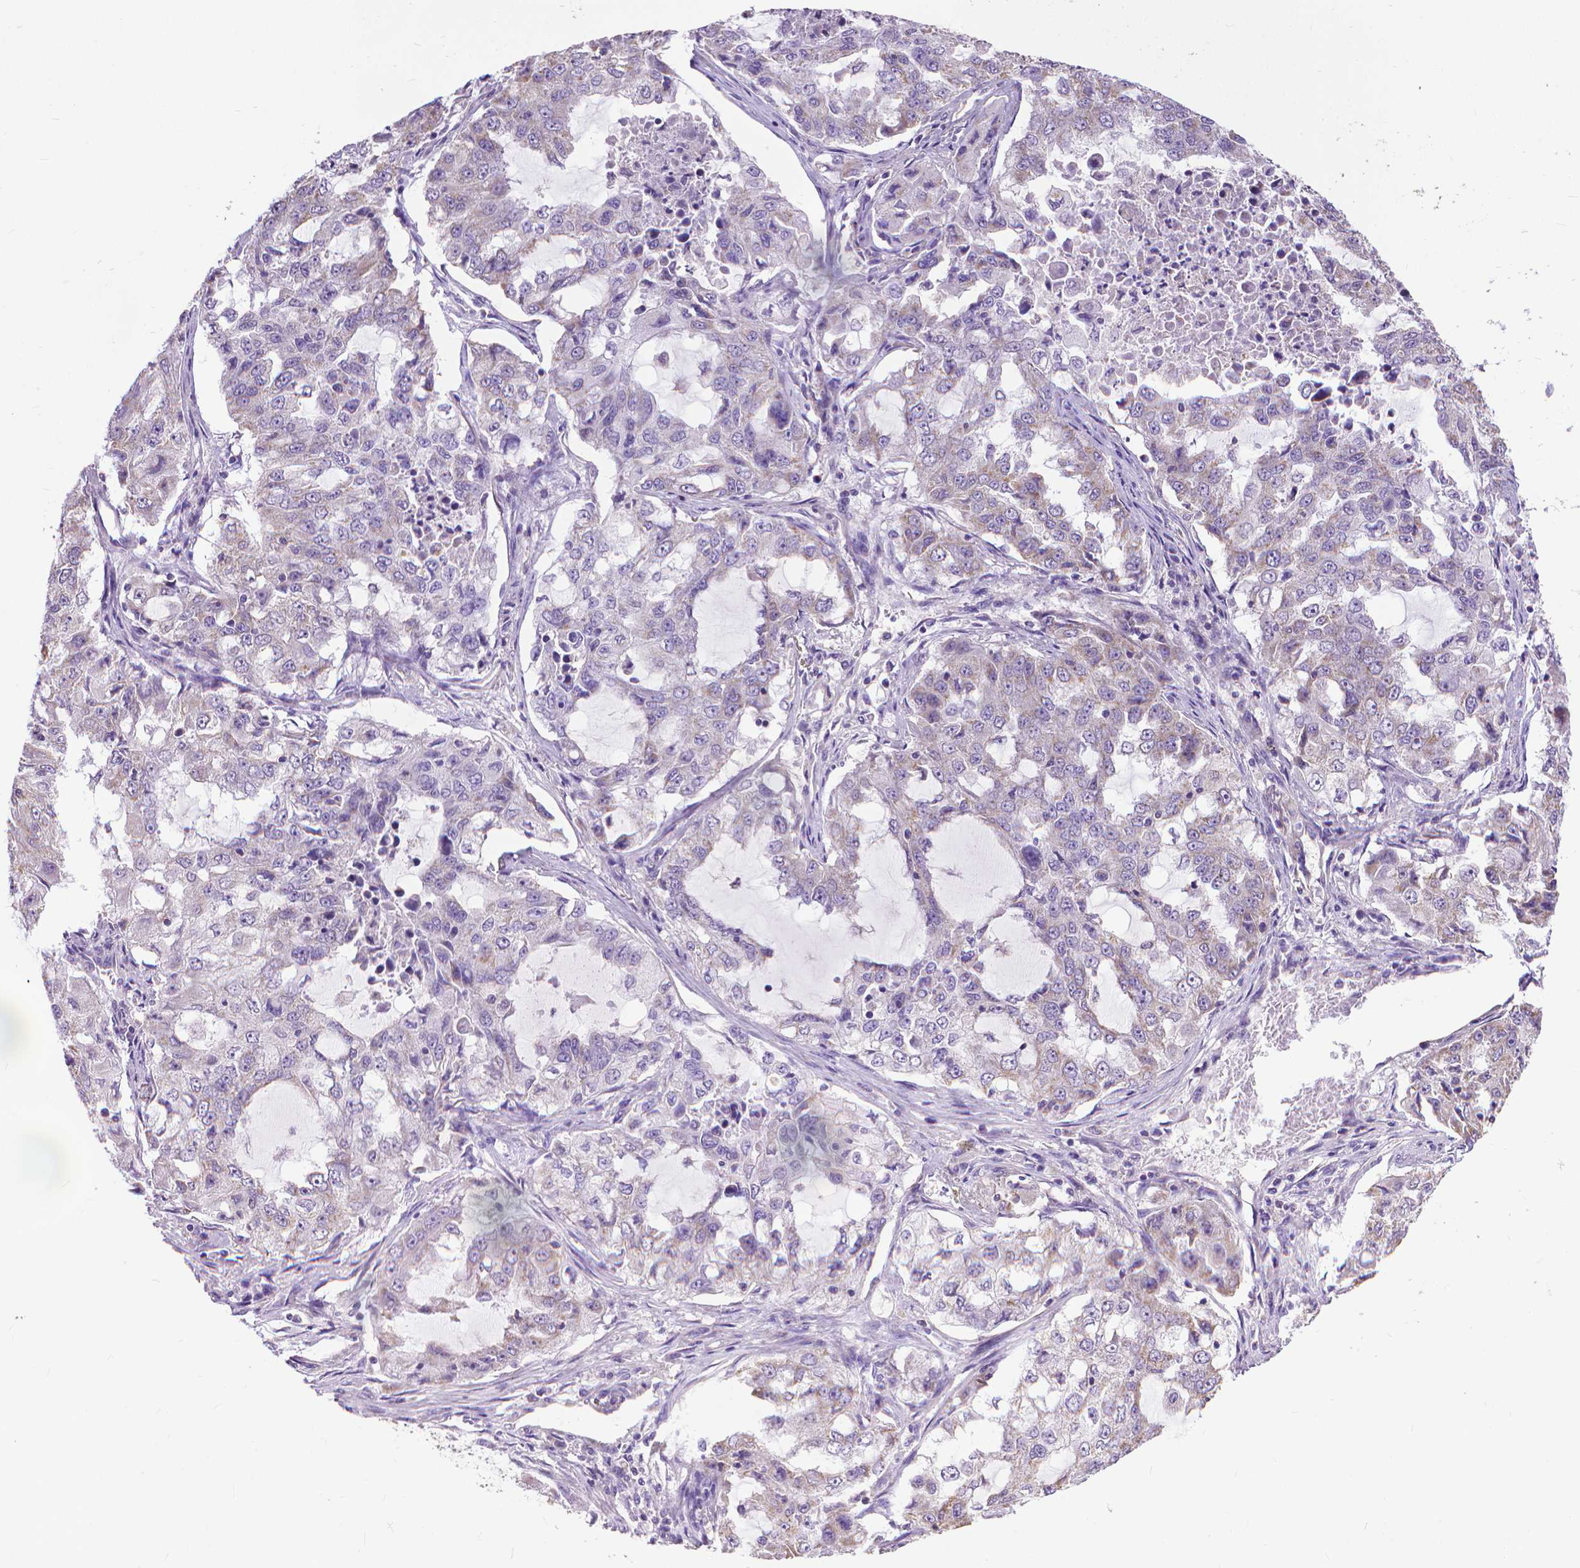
{"staining": {"intensity": "weak", "quantity": "<25%", "location": "cytoplasmic/membranous"}, "tissue": "lung cancer", "cell_type": "Tumor cells", "image_type": "cancer", "snomed": [{"axis": "morphology", "description": "Adenocarcinoma, NOS"}, {"axis": "topography", "description": "Lung"}], "caption": "This is a photomicrograph of IHC staining of adenocarcinoma (lung), which shows no expression in tumor cells.", "gene": "SYN1", "patient": {"sex": "female", "age": 61}}